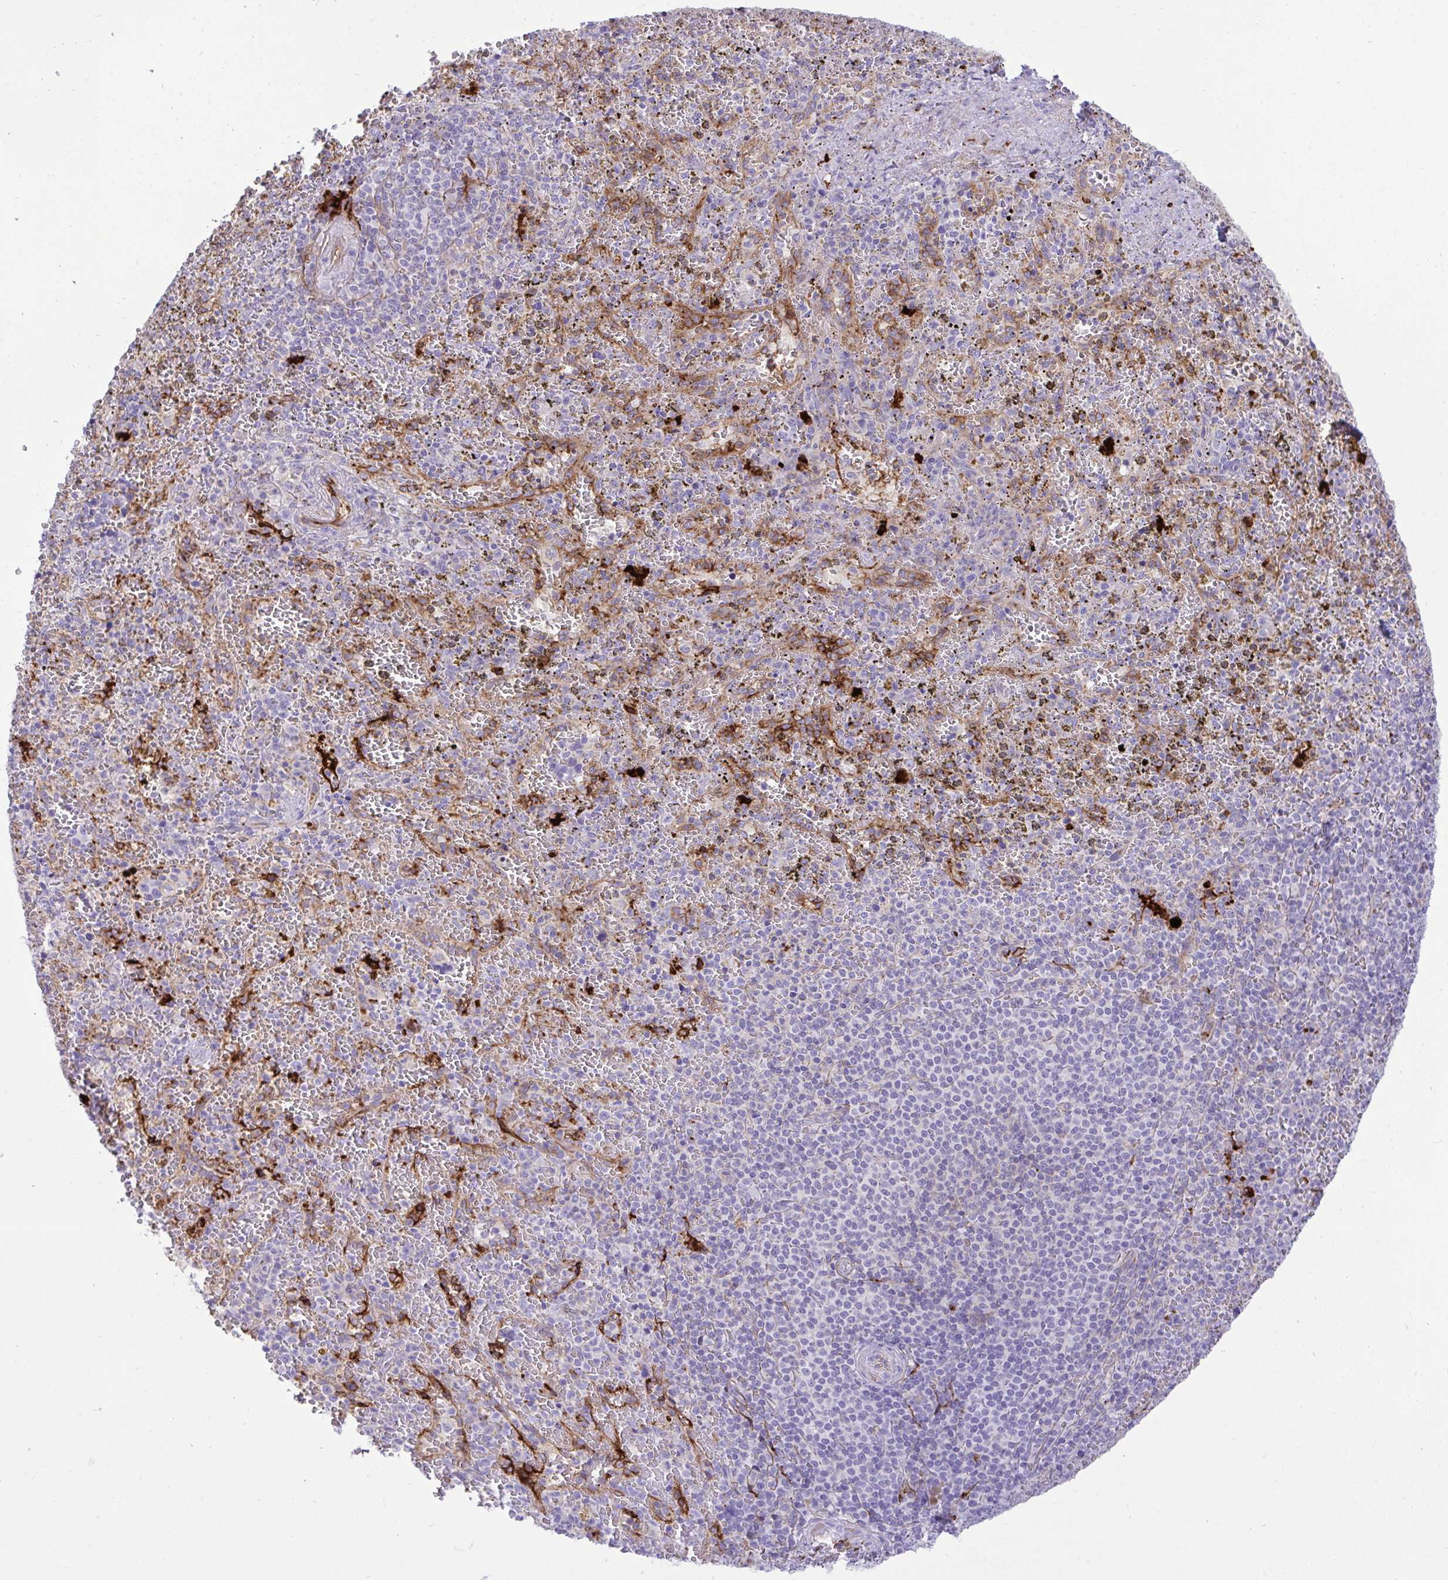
{"staining": {"intensity": "negative", "quantity": "none", "location": "none"}, "tissue": "spleen", "cell_type": "Cells in red pulp", "image_type": "normal", "snomed": [{"axis": "morphology", "description": "Normal tissue, NOS"}, {"axis": "topography", "description": "Spleen"}], "caption": "Spleen stained for a protein using immunohistochemistry (IHC) shows no expression cells in red pulp.", "gene": "F2", "patient": {"sex": "female", "age": 50}}